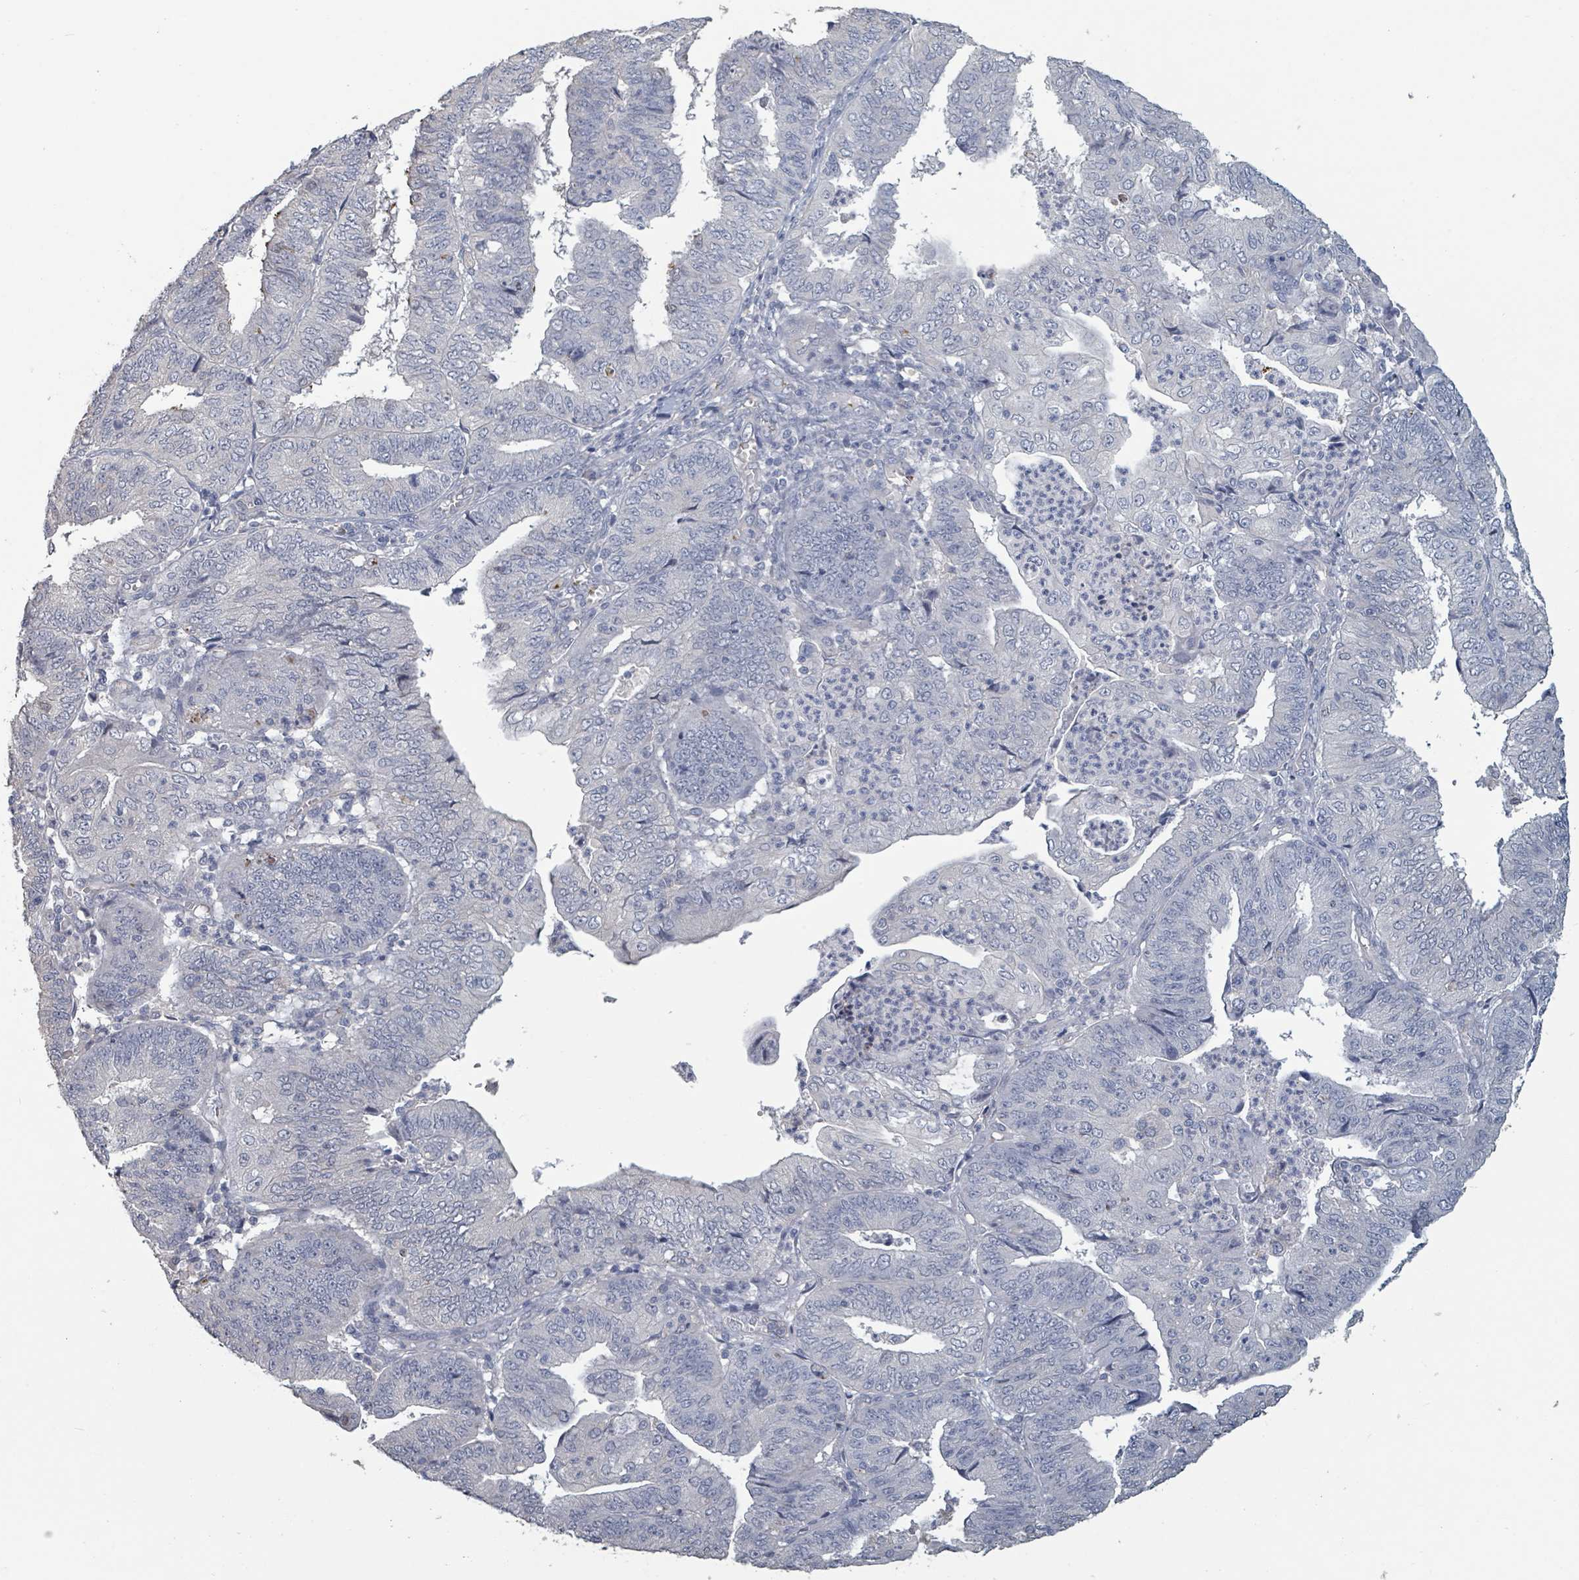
{"staining": {"intensity": "negative", "quantity": "none", "location": "none"}, "tissue": "endometrial cancer", "cell_type": "Tumor cells", "image_type": "cancer", "snomed": [{"axis": "morphology", "description": "Adenocarcinoma, NOS"}, {"axis": "topography", "description": "Endometrium"}], "caption": "There is no significant staining in tumor cells of endometrial cancer (adenocarcinoma). Nuclei are stained in blue.", "gene": "PLAUR", "patient": {"sex": "female", "age": 56}}